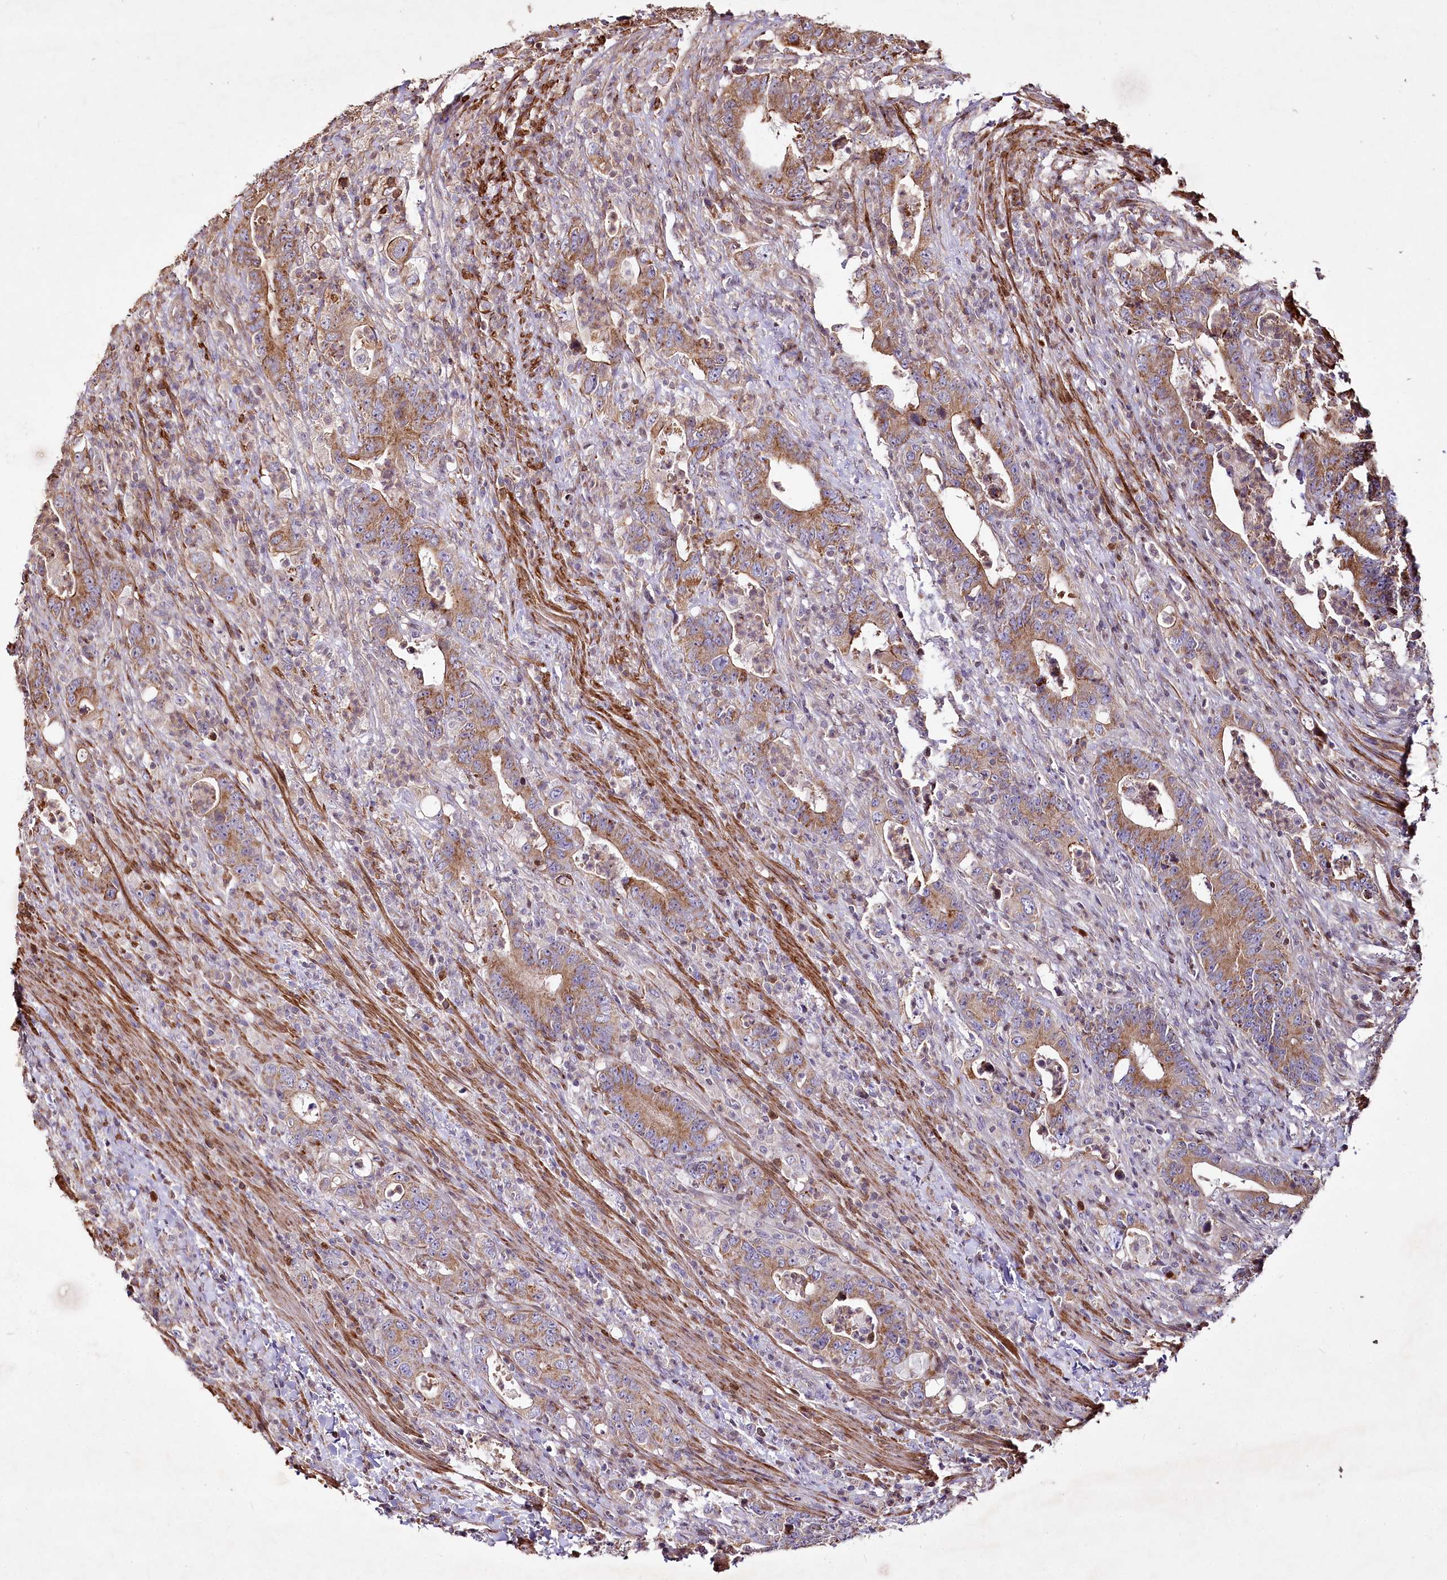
{"staining": {"intensity": "moderate", "quantity": ">75%", "location": "cytoplasmic/membranous"}, "tissue": "colorectal cancer", "cell_type": "Tumor cells", "image_type": "cancer", "snomed": [{"axis": "morphology", "description": "Adenocarcinoma, NOS"}, {"axis": "topography", "description": "Colon"}], "caption": "An immunohistochemistry image of neoplastic tissue is shown. Protein staining in brown labels moderate cytoplasmic/membranous positivity in colorectal cancer within tumor cells.", "gene": "PSTK", "patient": {"sex": "female", "age": 75}}